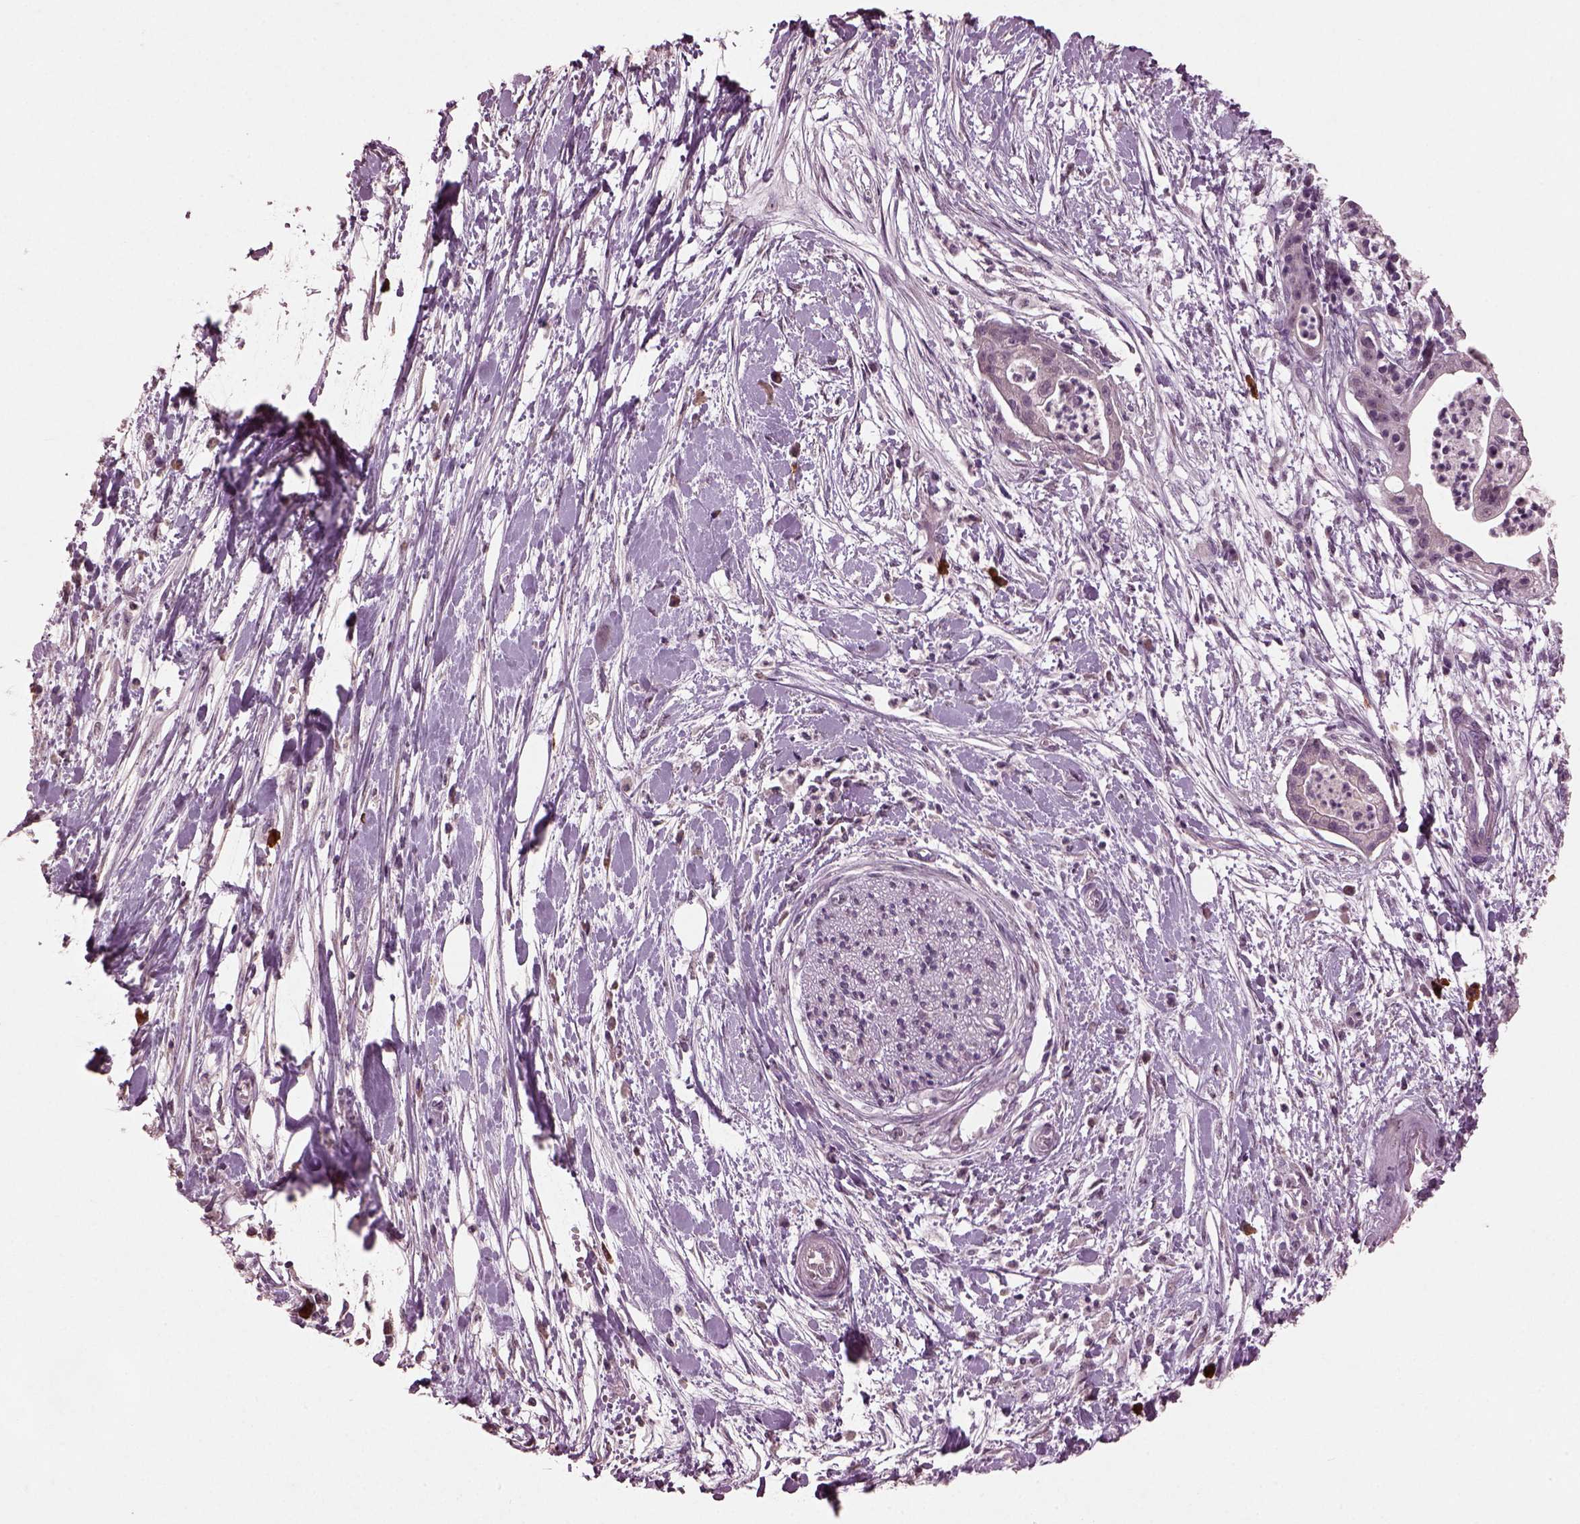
{"staining": {"intensity": "negative", "quantity": "none", "location": "none"}, "tissue": "pancreatic cancer", "cell_type": "Tumor cells", "image_type": "cancer", "snomed": [{"axis": "morphology", "description": "Normal tissue, NOS"}, {"axis": "morphology", "description": "Adenocarcinoma, NOS"}, {"axis": "topography", "description": "Lymph node"}, {"axis": "topography", "description": "Pancreas"}], "caption": "Pancreatic cancer stained for a protein using immunohistochemistry exhibits no positivity tumor cells.", "gene": "IL18RAP", "patient": {"sex": "female", "age": 58}}